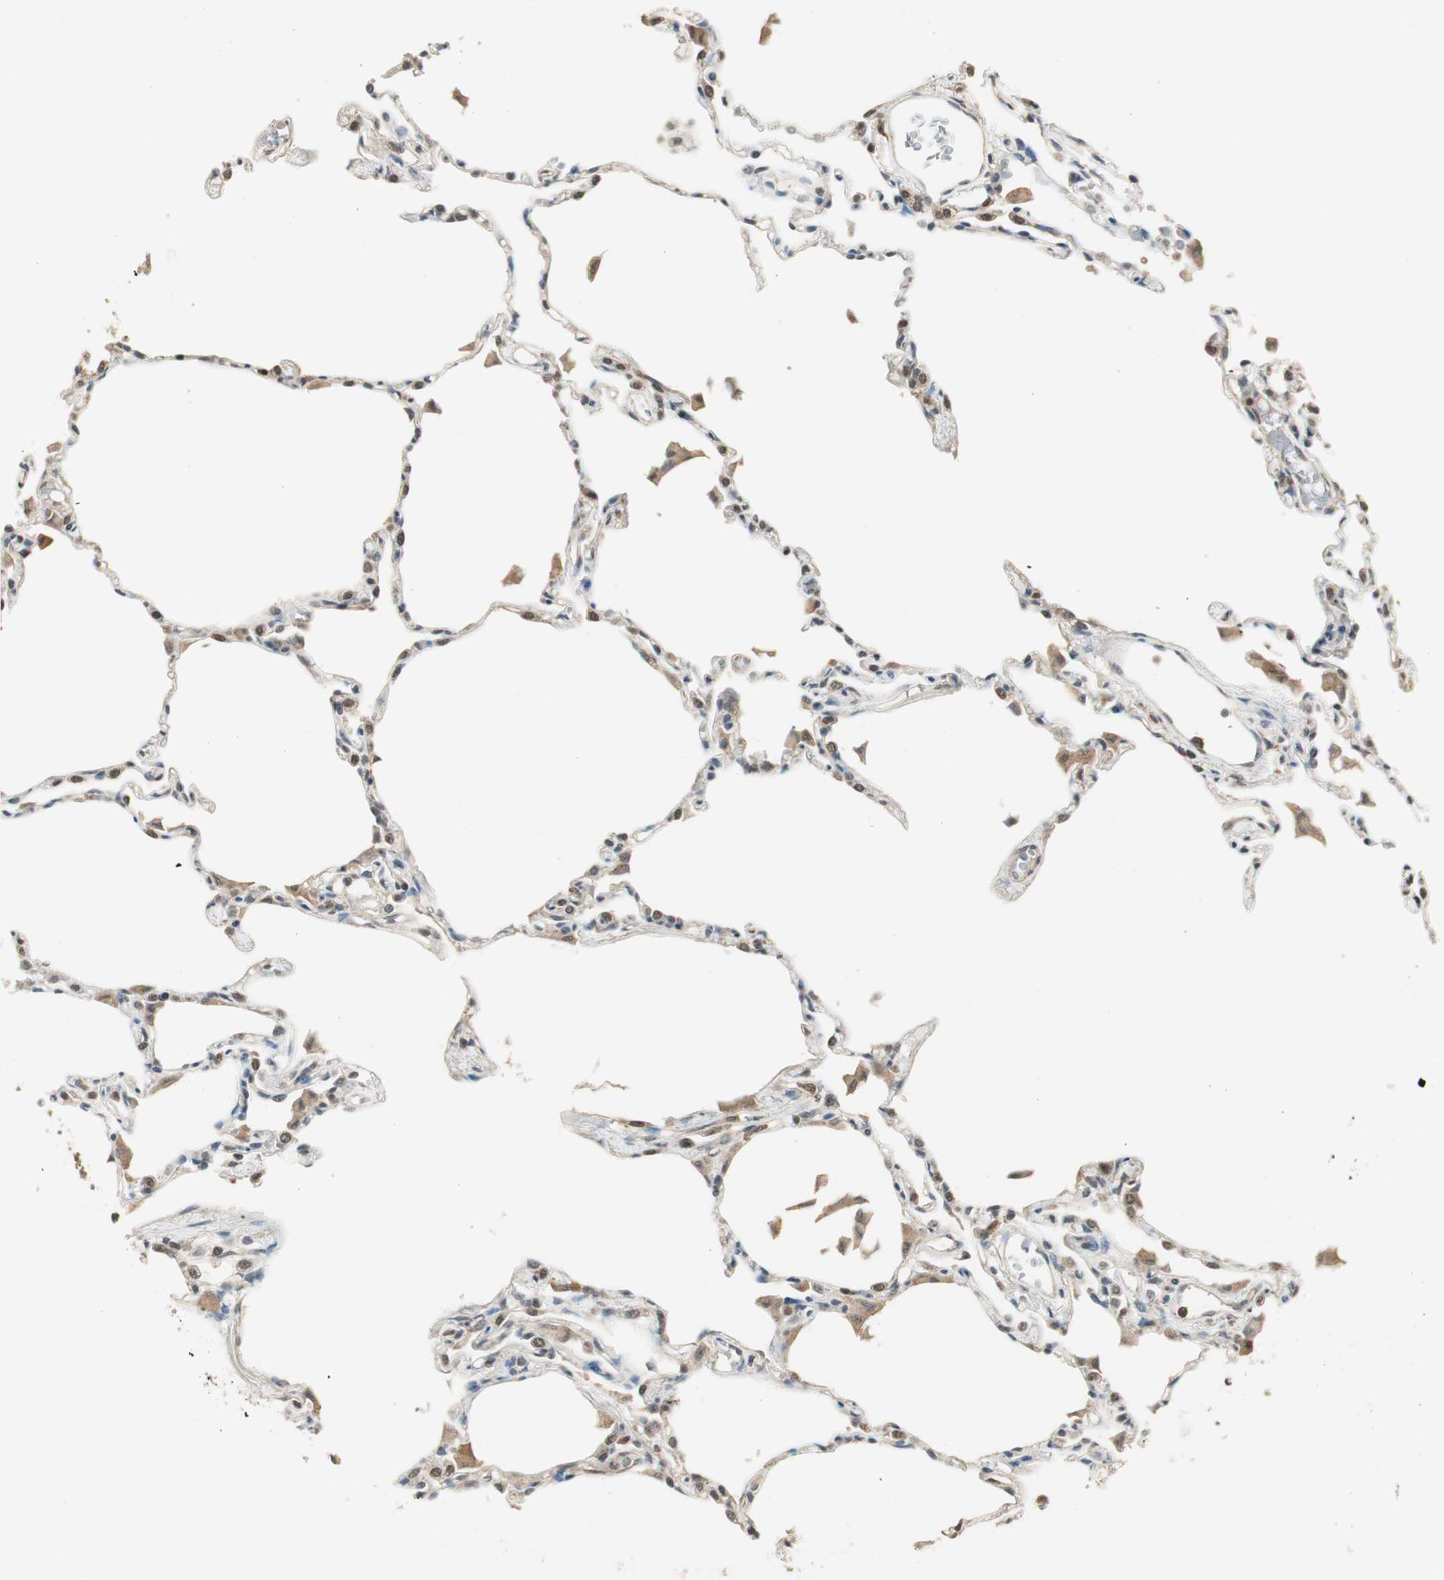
{"staining": {"intensity": "negative", "quantity": "none", "location": "none"}, "tissue": "lung", "cell_type": "Alveolar cells", "image_type": "normal", "snomed": [{"axis": "morphology", "description": "Normal tissue, NOS"}, {"axis": "topography", "description": "Lung"}], "caption": "Lung was stained to show a protein in brown. There is no significant expression in alveolar cells. (Brightfield microscopy of DAB (3,3'-diaminobenzidine) IHC at high magnification).", "gene": "USP5", "patient": {"sex": "female", "age": 49}}